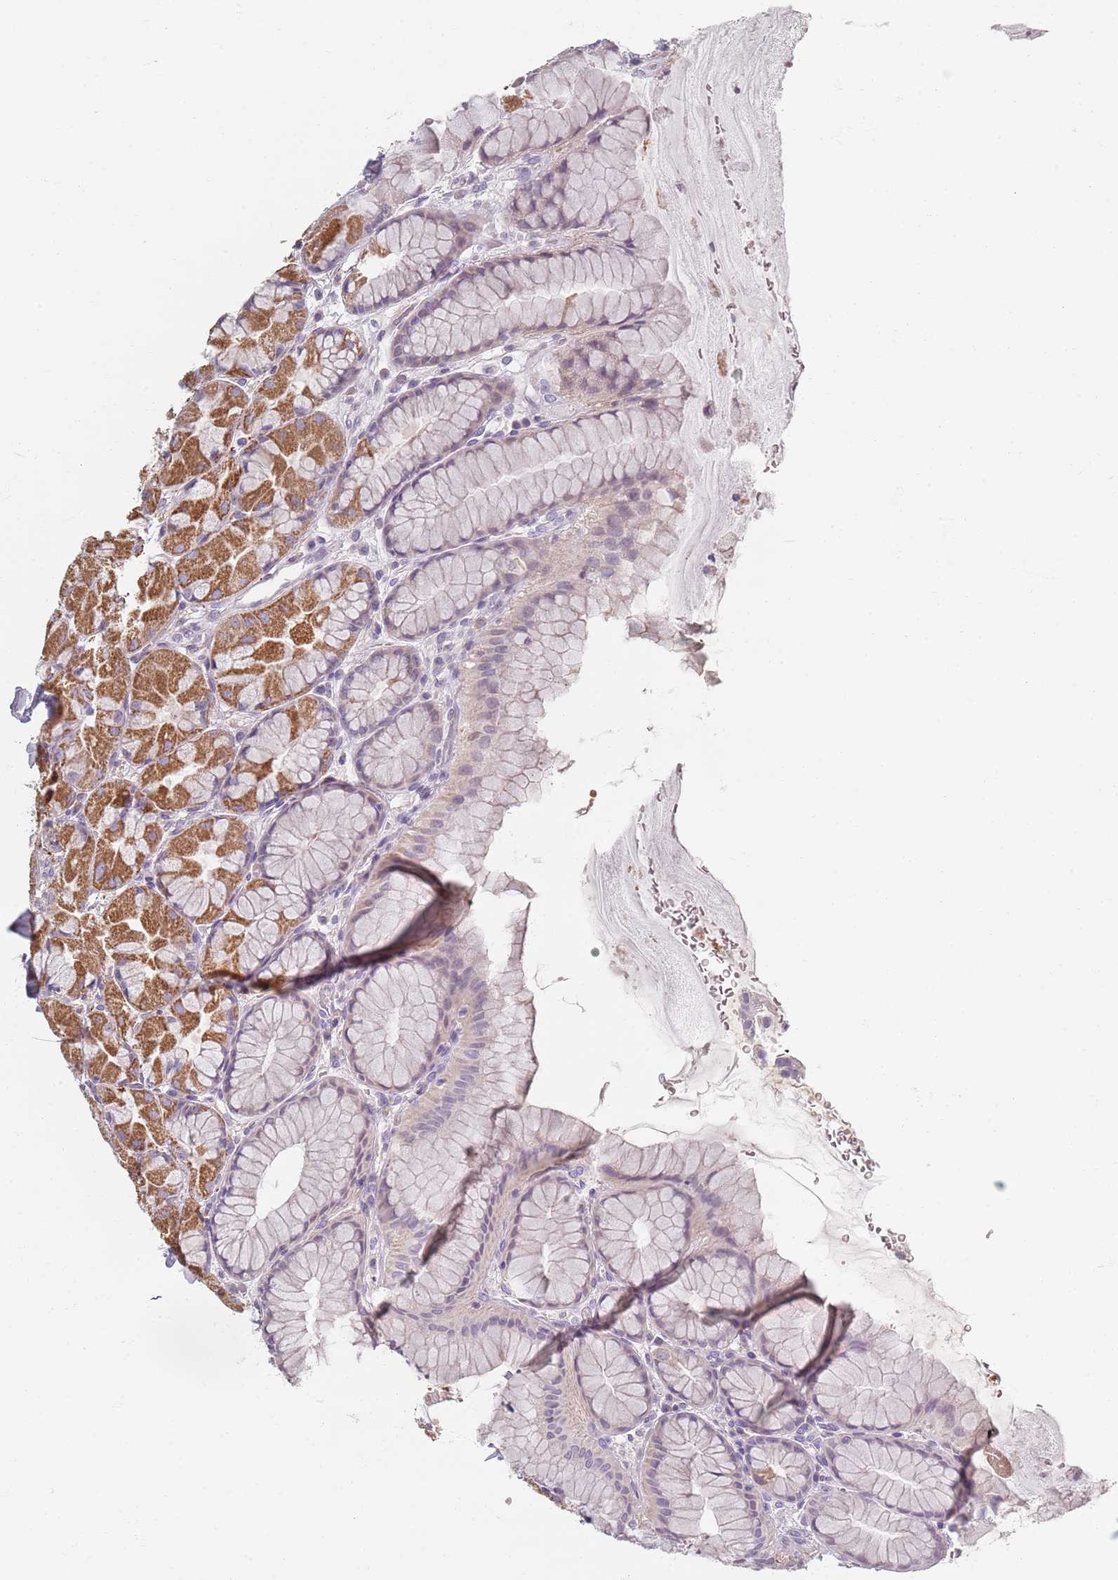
{"staining": {"intensity": "moderate", "quantity": "25%-75%", "location": "cytoplasmic/membranous"}, "tissue": "stomach", "cell_type": "Glandular cells", "image_type": "normal", "snomed": [{"axis": "morphology", "description": "Normal tissue, NOS"}, {"axis": "topography", "description": "Stomach"}], "caption": "Benign stomach exhibits moderate cytoplasmic/membranous expression in about 25%-75% of glandular cells (DAB (3,3'-diaminobenzidine) IHC, brown staining for protein, blue staining for nuclei)..", "gene": "SYNGR3", "patient": {"sex": "male", "age": 57}}